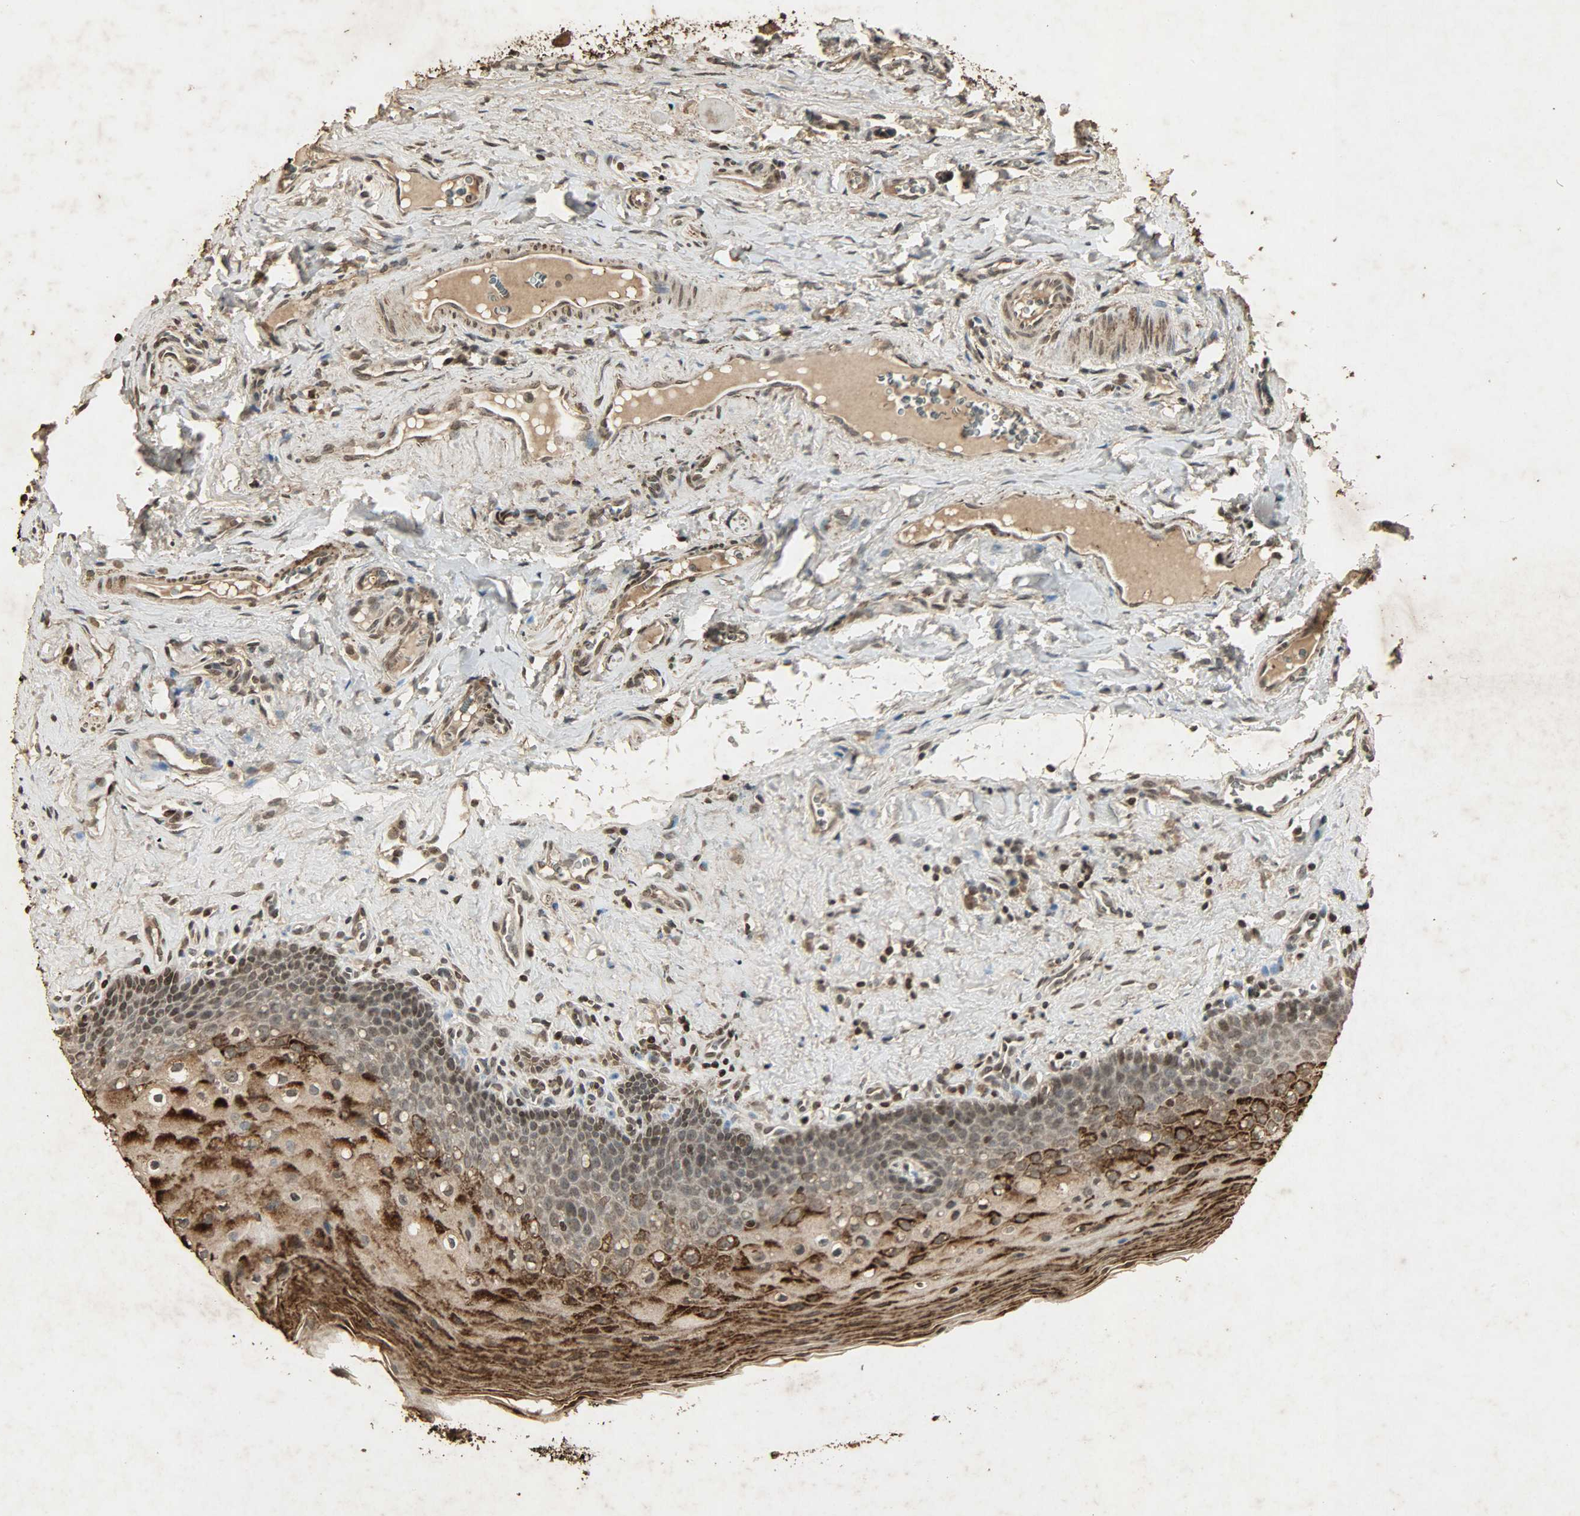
{"staining": {"intensity": "strong", "quantity": ">75%", "location": "cytoplasmic/membranous,nuclear"}, "tissue": "oral mucosa", "cell_type": "Squamous epithelial cells", "image_type": "normal", "snomed": [{"axis": "morphology", "description": "Normal tissue, NOS"}, {"axis": "topography", "description": "Oral tissue"}], "caption": "Immunohistochemical staining of normal oral mucosa displays >75% levels of strong cytoplasmic/membranous,nuclear protein staining in approximately >75% of squamous epithelial cells.", "gene": "PPP3R1", "patient": {"sex": "male", "age": 20}}